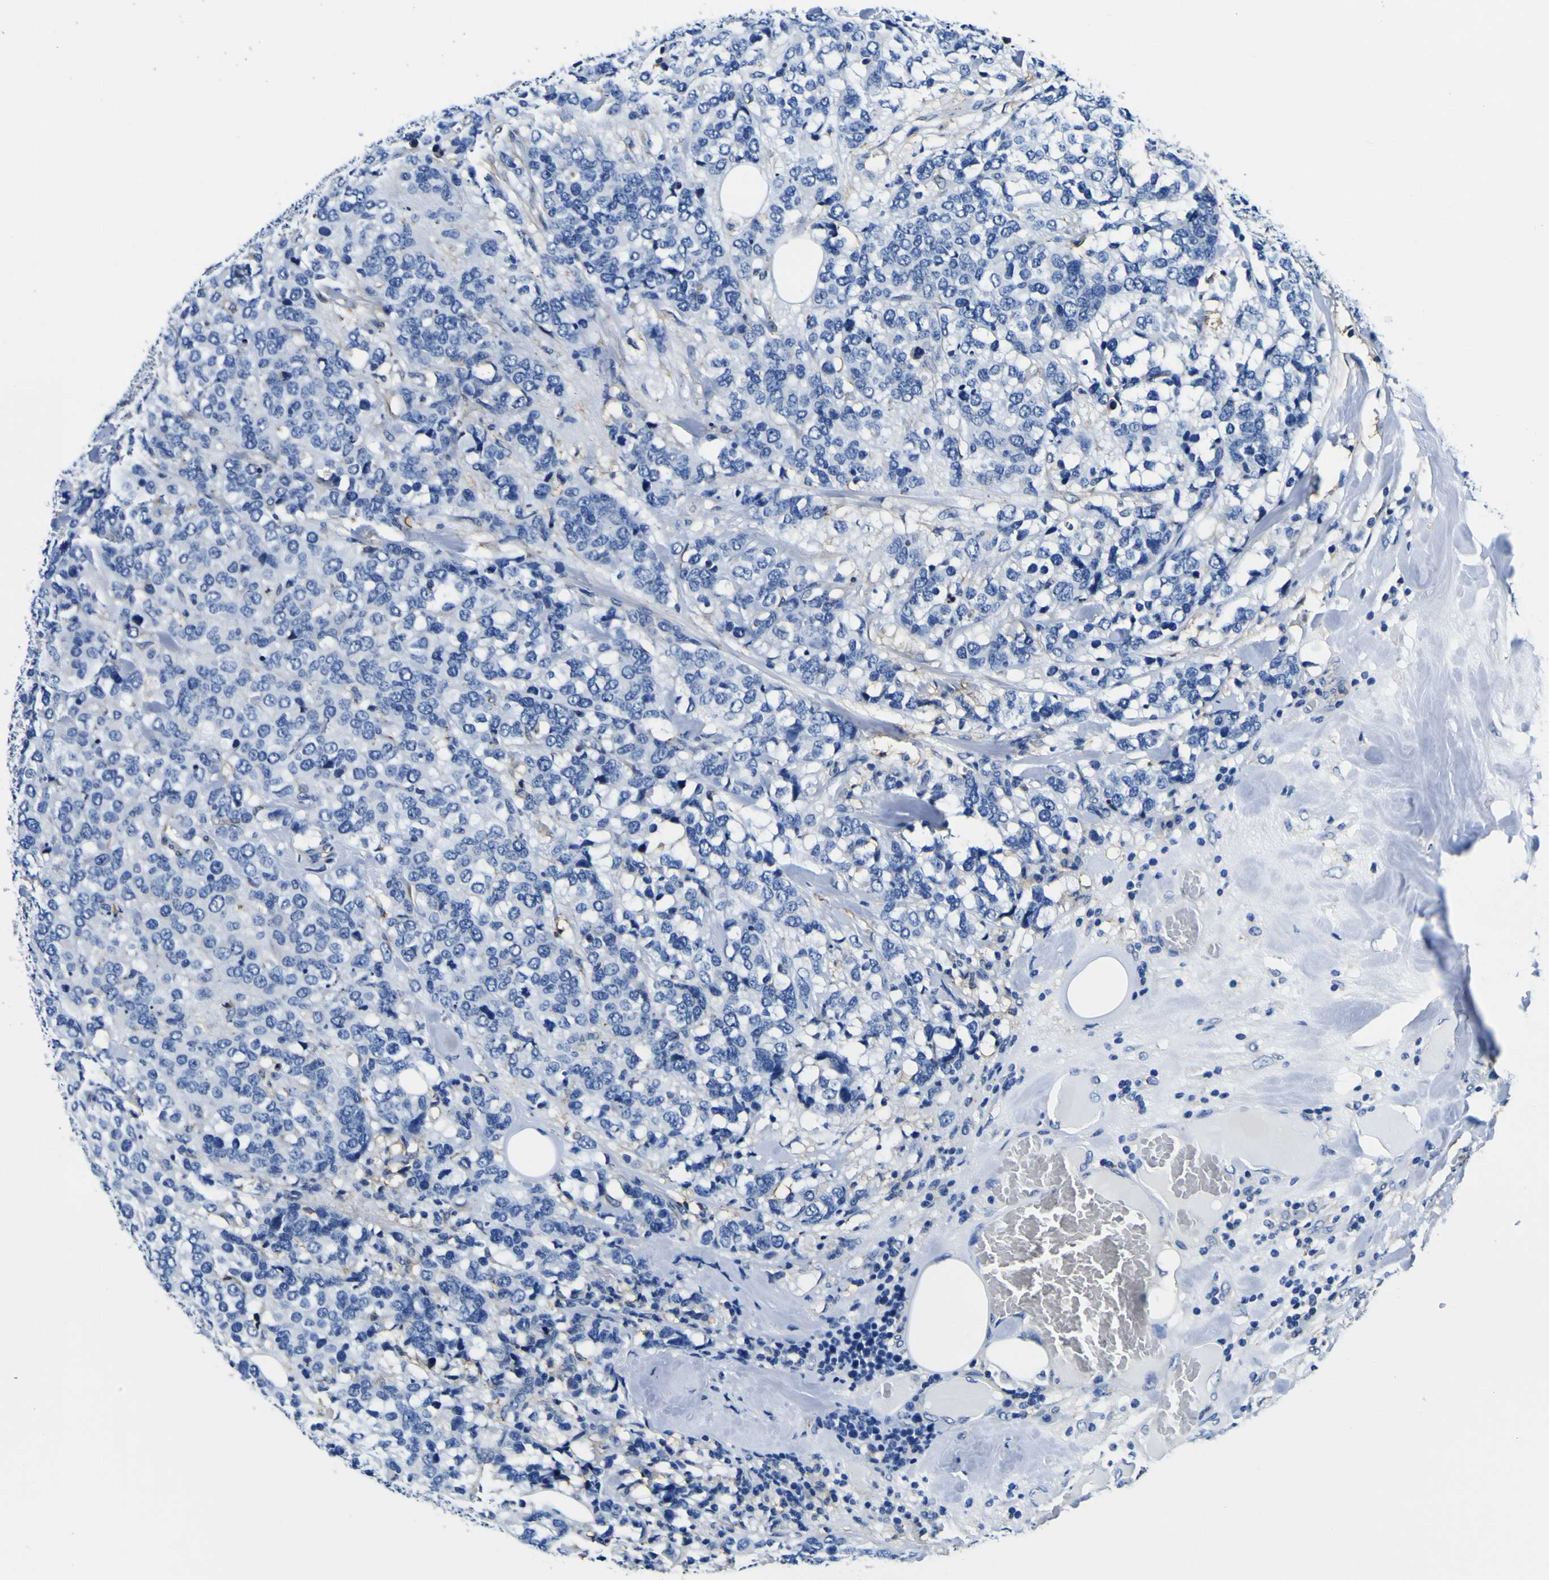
{"staining": {"intensity": "negative", "quantity": "none", "location": "none"}, "tissue": "breast cancer", "cell_type": "Tumor cells", "image_type": "cancer", "snomed": [{"axis": "morphology", "description": "Lobular carcinoma"}, {"axis": "topography", "description": "Breast"}], "caption": "The image displays no staining of tumor cells in breast cancer.", "gene": "PXDN", "patient": {"sex": "female", "age": 59}}